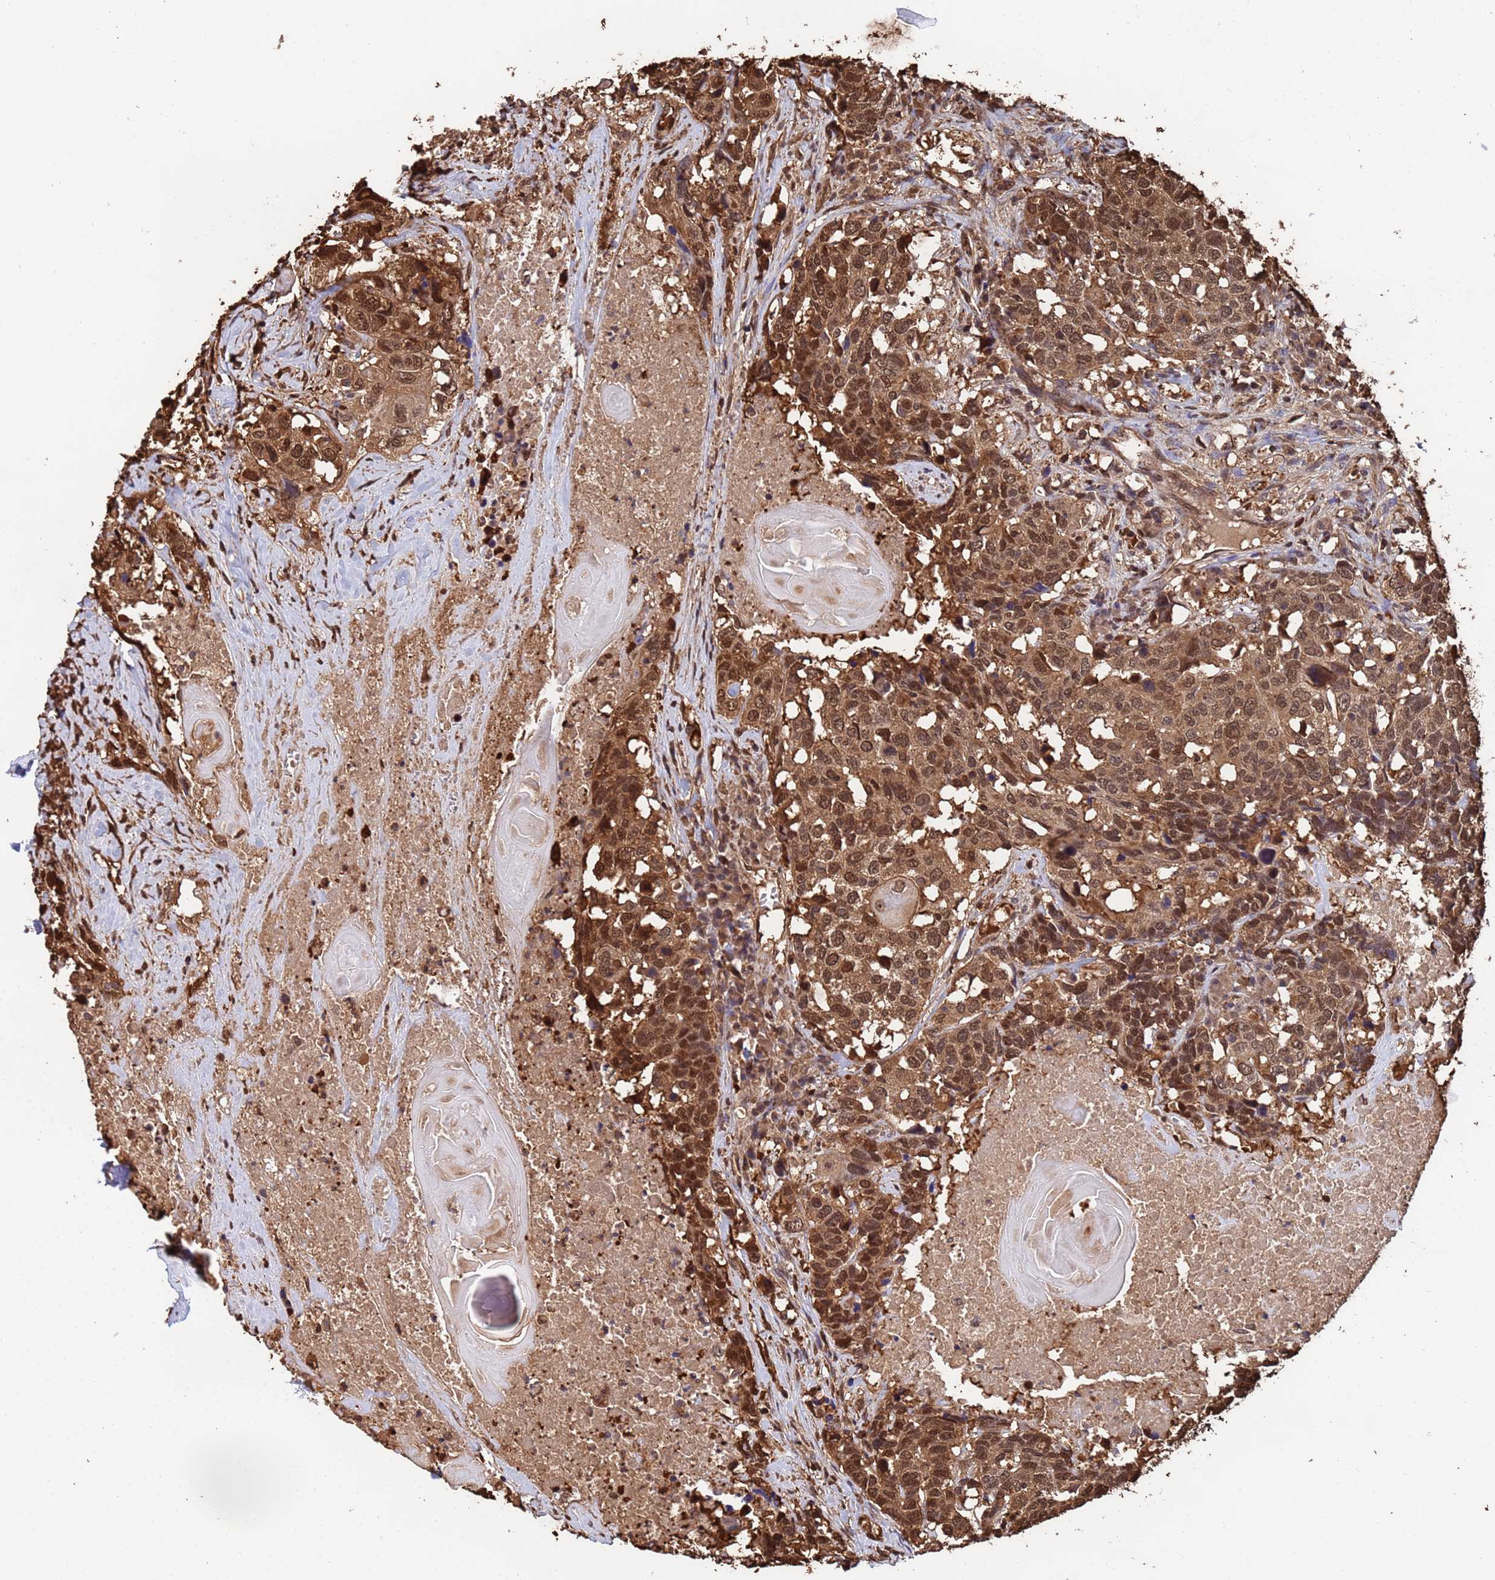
{"staining": {"intensity": "moderate", "quantity": ">75%", "location": "cytoplasmic/membranous,nuclear"}, "tissue": "head and neck cancer", "cell_type": "Tumor cells", "image_type": "cancer", "snomed": [{"axis": "morphology", "description": "Squamous cell carcinoma, NOS"}, {"axis": "topography", "description": "Head-Neck"}], "caption": "Head and neck cancer was stained to show a protein in brown. There is medium levels of moderate cytoplasmic/membranous and nuclear expression in about >75% of tumor cells.", "gene": "SUMO4", "patient": {"sex": "male", "age": 66}}